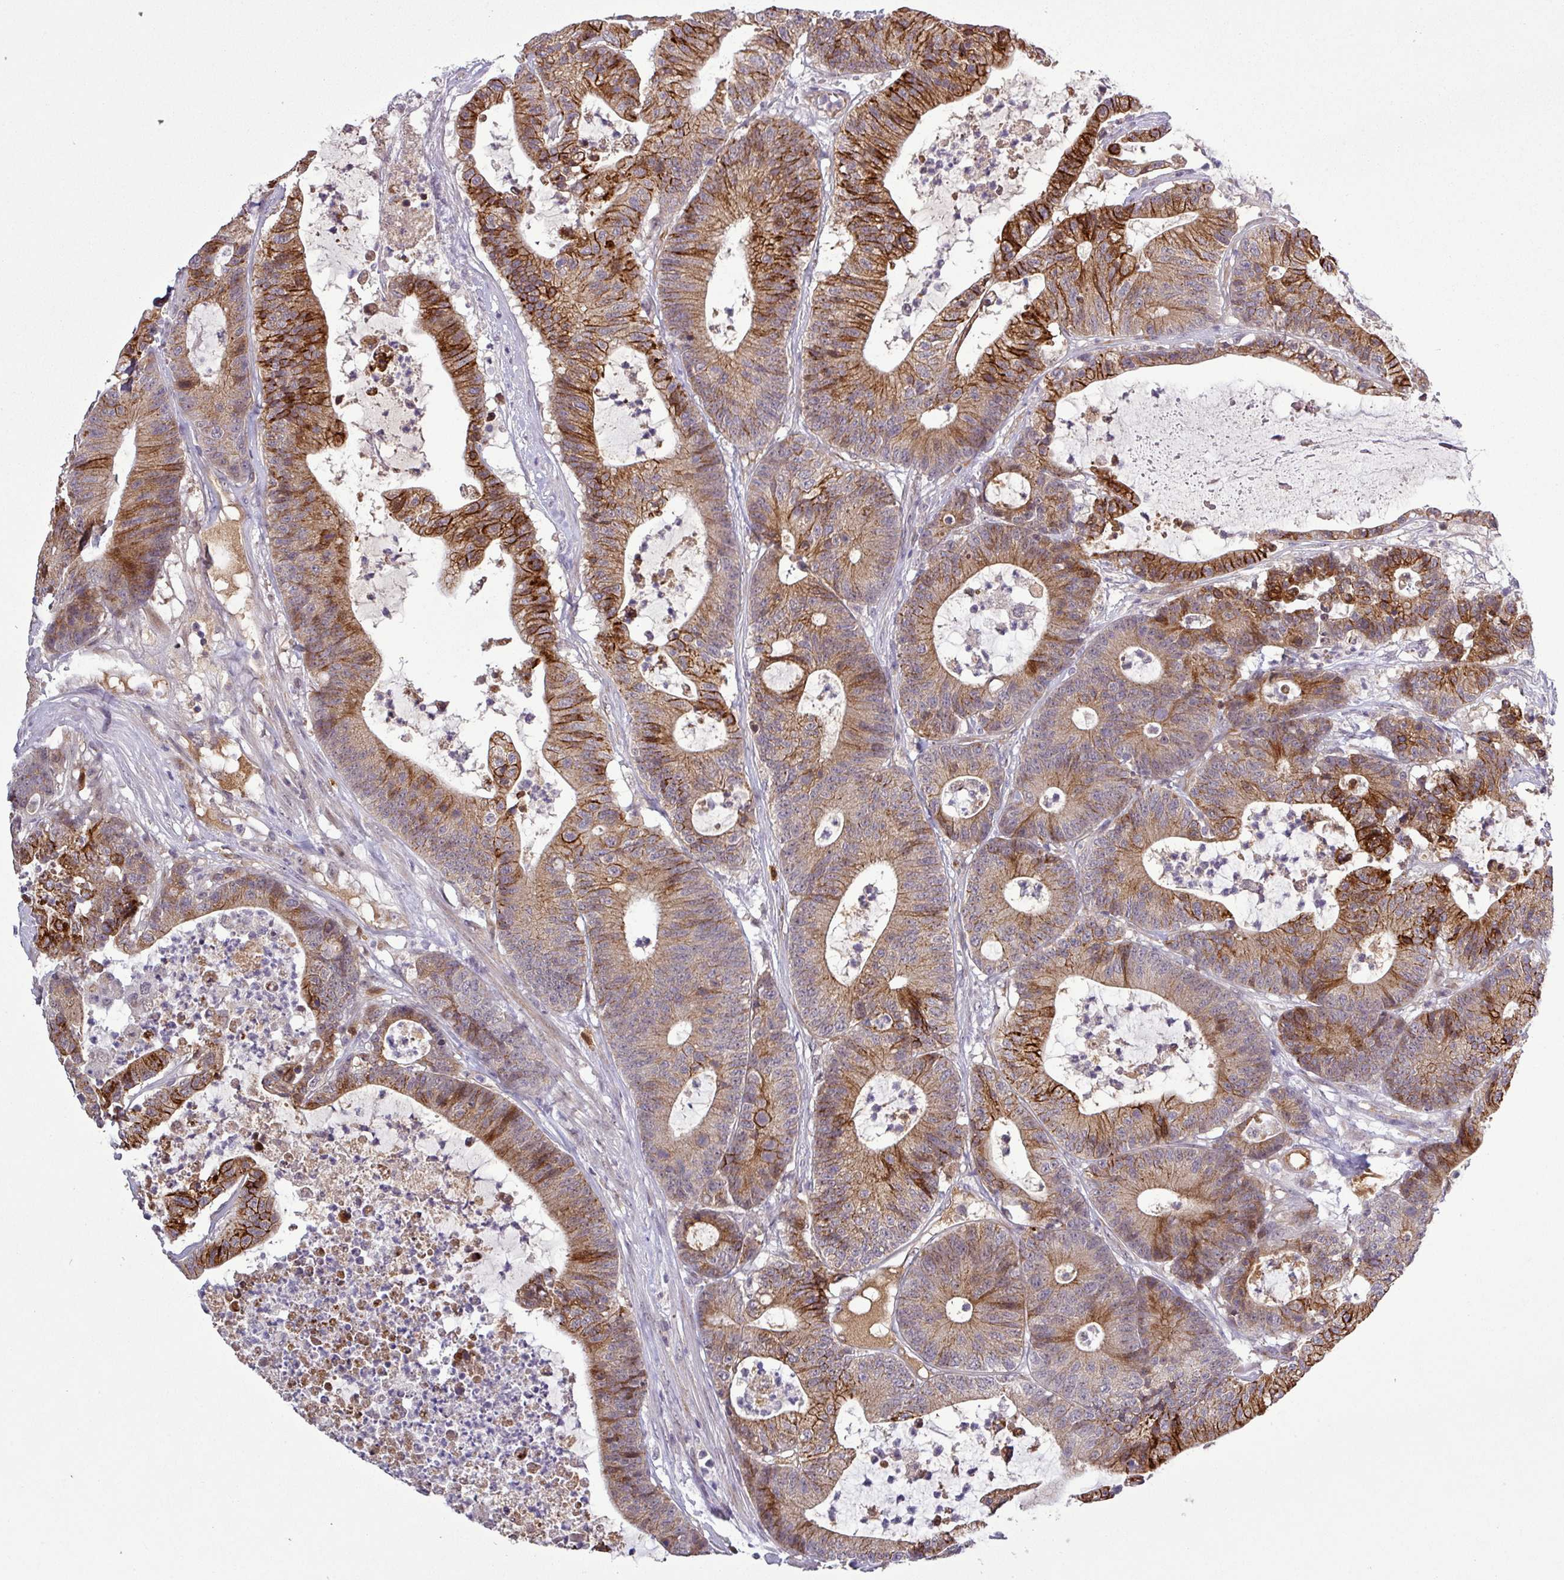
{"staining": {"intensity": "strong", "quantity": "25%-75%", "location": "cytoplasmic/membranous"}, "tissue": "colorectal cancer", "cell_type": "Tumor cells", "image_type": "cancer", "snomed": [{"axis": "morphology", "description": "Adenocarcinoma, NOS"}, {"axis": "topography", "description": "Colon"}], "caption": "This is a micrograph of immunohistochemistry staining of colorectal cancer, which shows strong positivity in the cytoplasmic/membranous of tumor cells.", "gene": "PCDH1", "patient": {"sex": "female", "age": 84}}